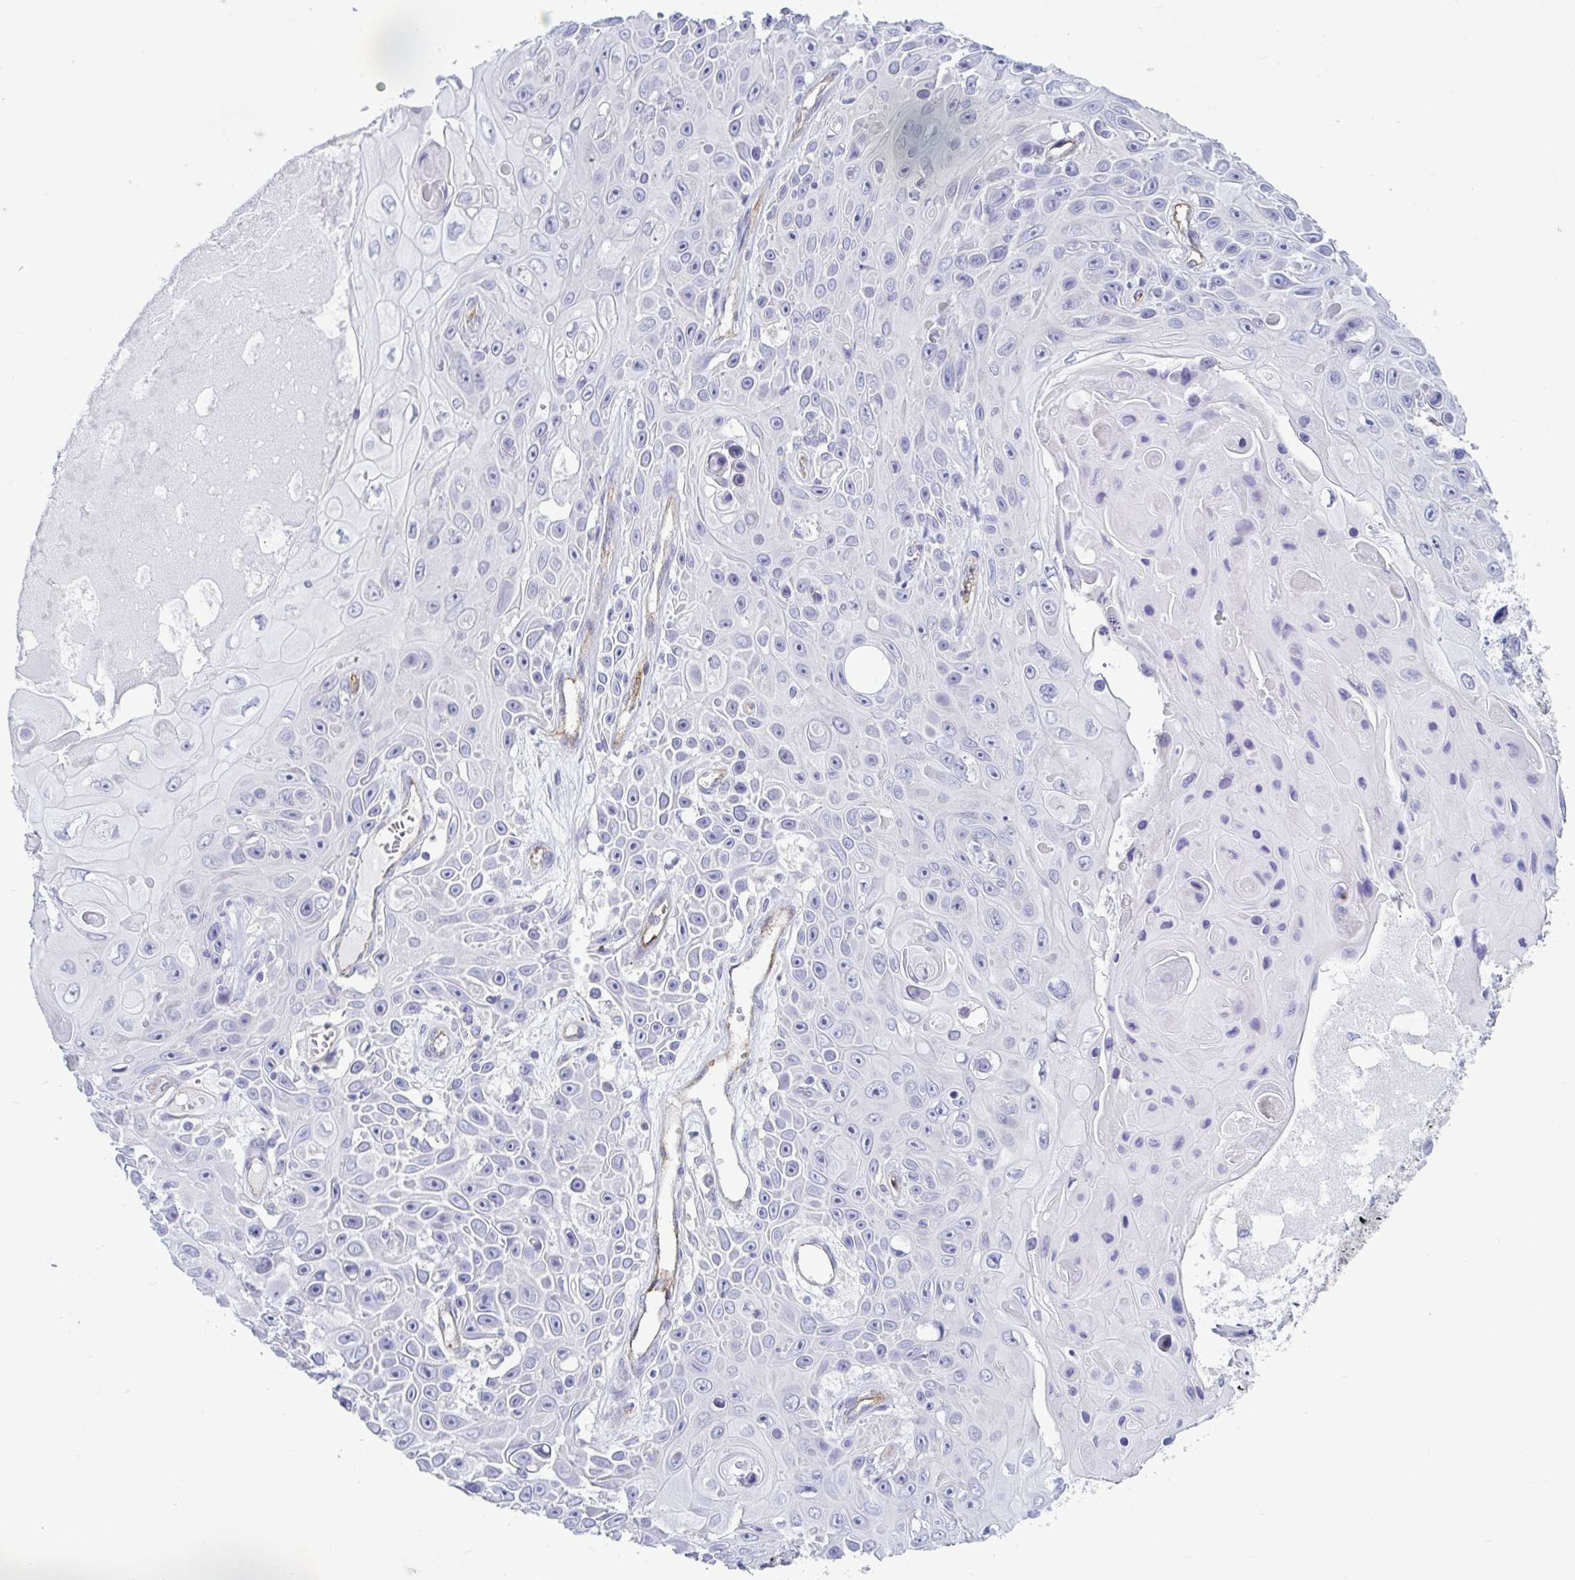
{"staining": {"intensity": "negative", "quantity": "none", "location": "none"}, "tissue": "skin cancer", "cell_type": "Tumor cells", "image_type": "cancer", "snomed": [{"axis": "morphology", "description": "Squamous cell carcinoma, NOS"}, {"axis": "topography", "description": "Skin"}], "caption": "High magnification brightfield microscopy of skin cancer stained with DAB (brown) and counterstained with hematoxylin (blue): tumor cells show no significant staining.", "gene": "TNNI2", "patient": {"sex": "male", "age": 82}}